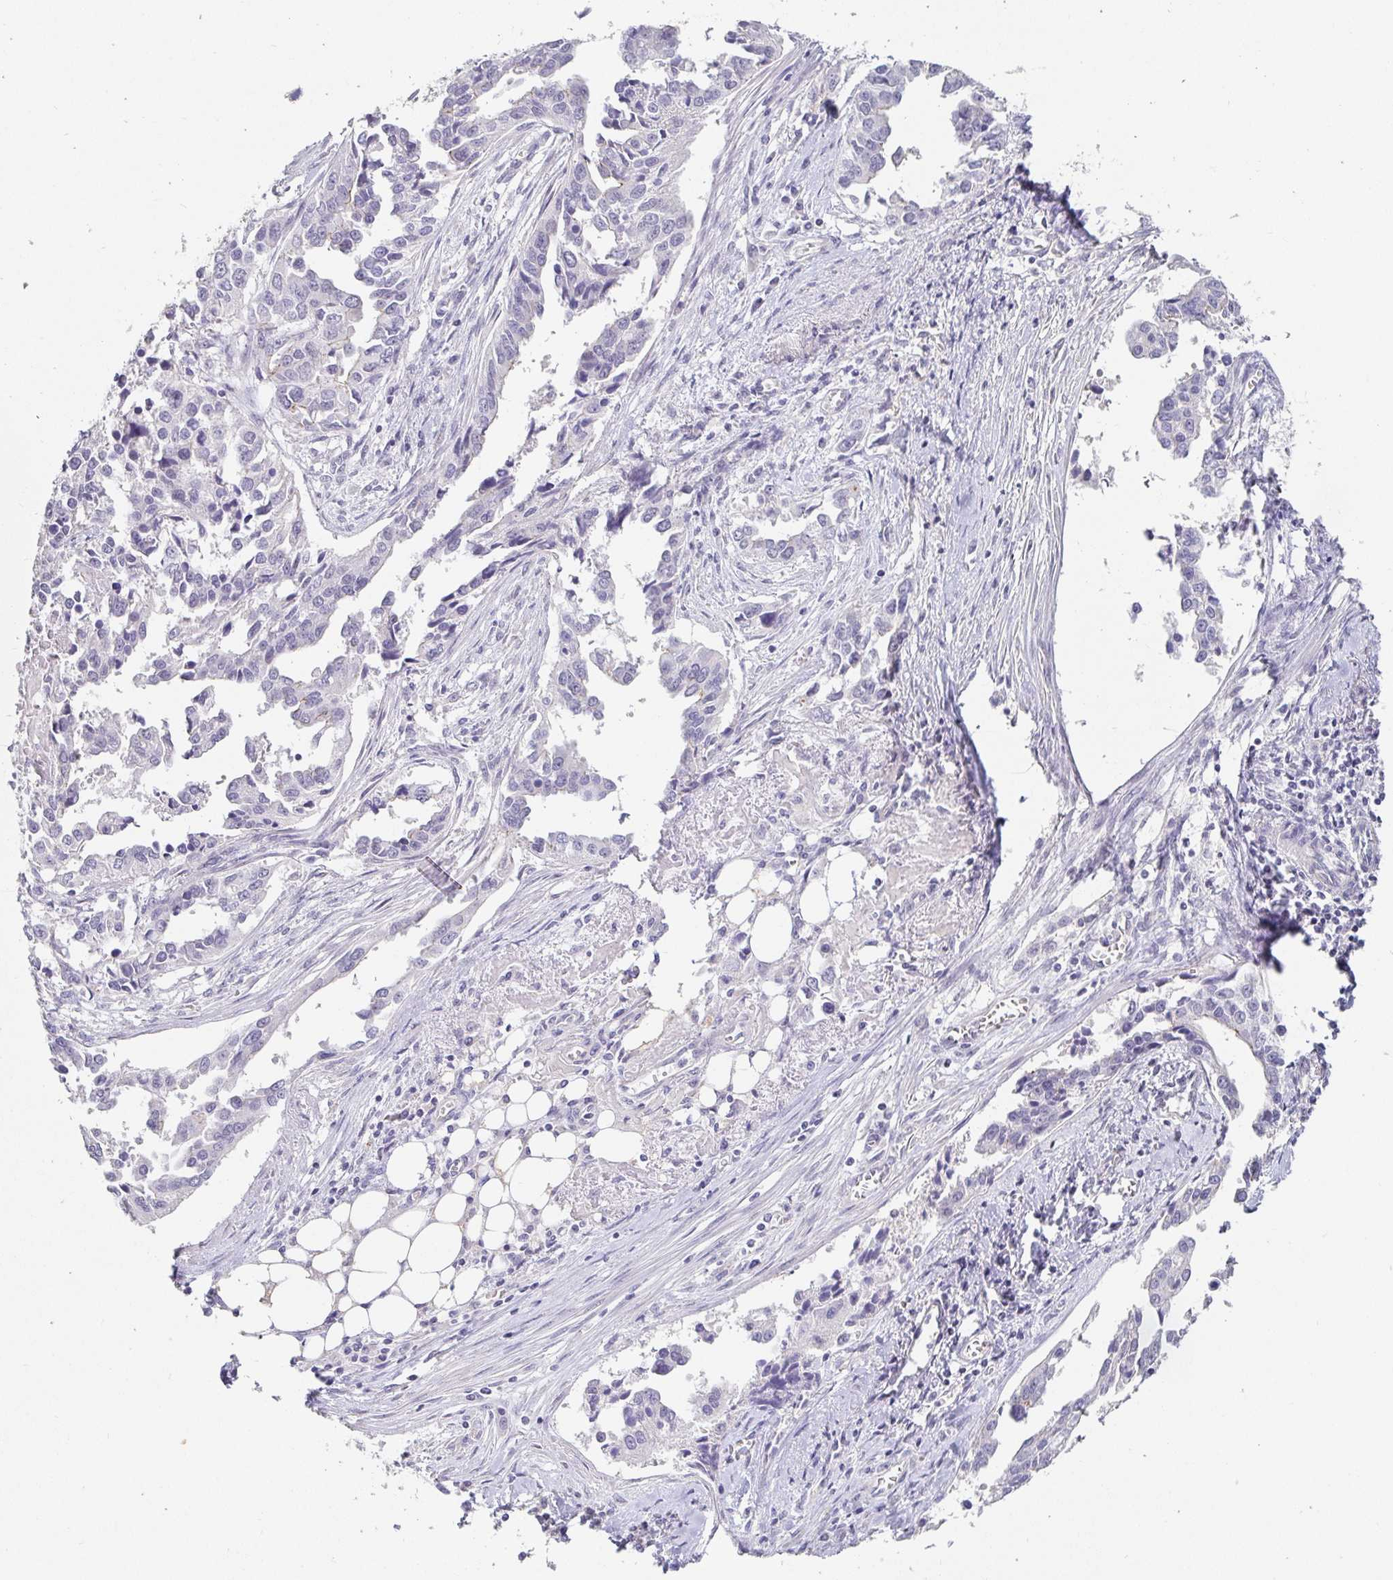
{"staining": {"intensity": "negative", "quantity": "none", "location": "none"}, "tissue": "ovarian cancer", "cell_type": "Tumor cells", "image_type": "cancer", "snomed": [{"axis": "morphology", "description": "Cystadenocarcinoma, serous, NOS"}, {"axis": "topography", "description": "Ovary"}], "caption": "Micrograph shows no protein staining in tumor cells of ovarian serous cystadenocarcinoma tissue.", "gene": "PDX1", "patient": {"sex": "female", "age": 75}}